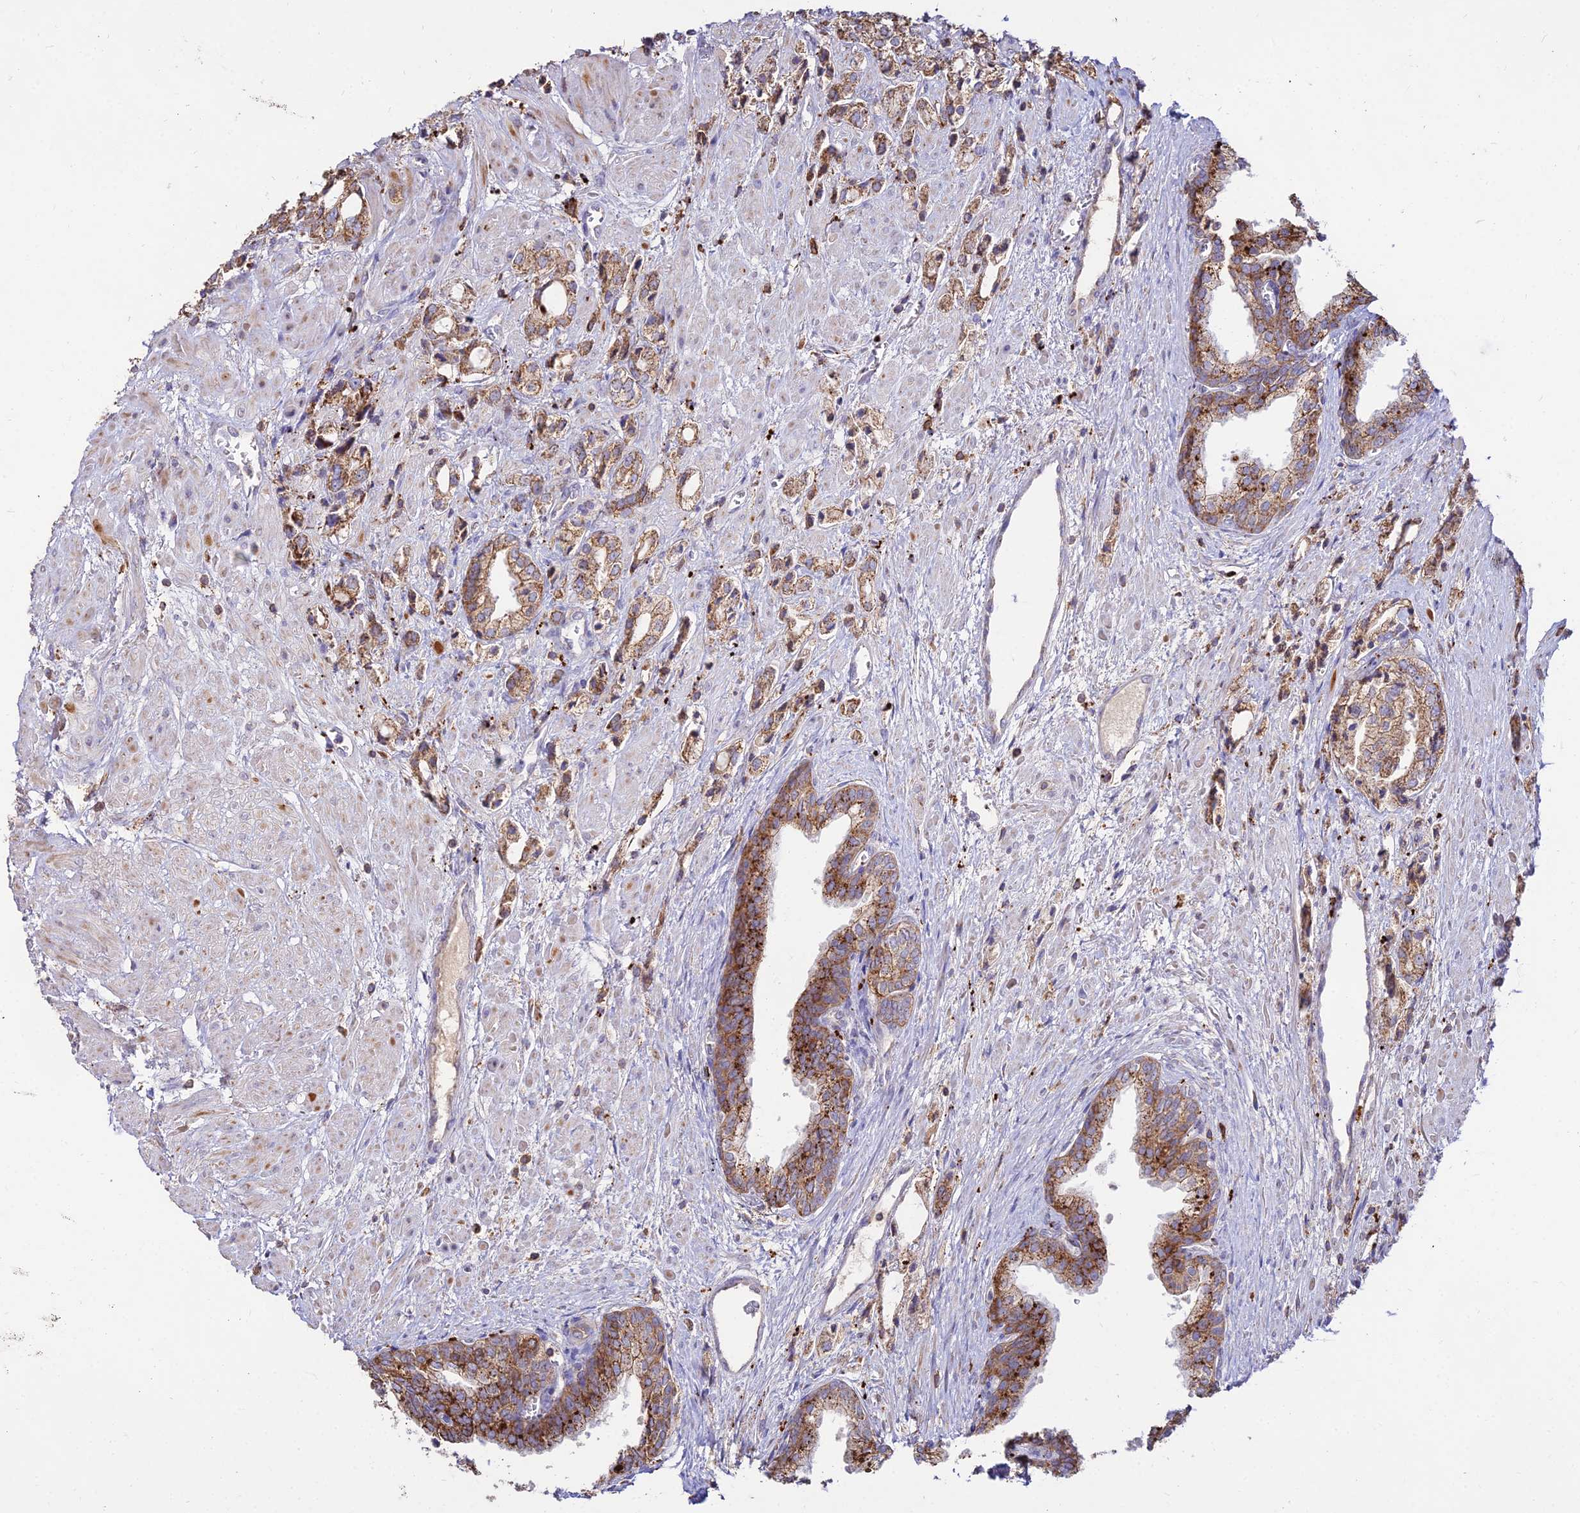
{"staining": {"intensity": "moderate", "quantity": ">75%", "location": "cytoplasmic/membranous"}, "tissue": "prostate cancer", "cell_type": "Tumor cells", "image_type": "cancer", "snomed": [{"axis": "morphology", "description": "Adenocarcinoma, High grade"}, {"axis": "topography", "description": "Prostate"}], "caption": "Immunohistochemical staining of human high-grade adenocarcinoma (prostate) shows medium levels of moderate cytoplasmic/membranous protein positivity in approximately >75% of tumor cells. (IHC, brightfield microscopy, high magnification).", "gene": "PNLIPRP3", "patient": {"sex": "male", "age": 50}}